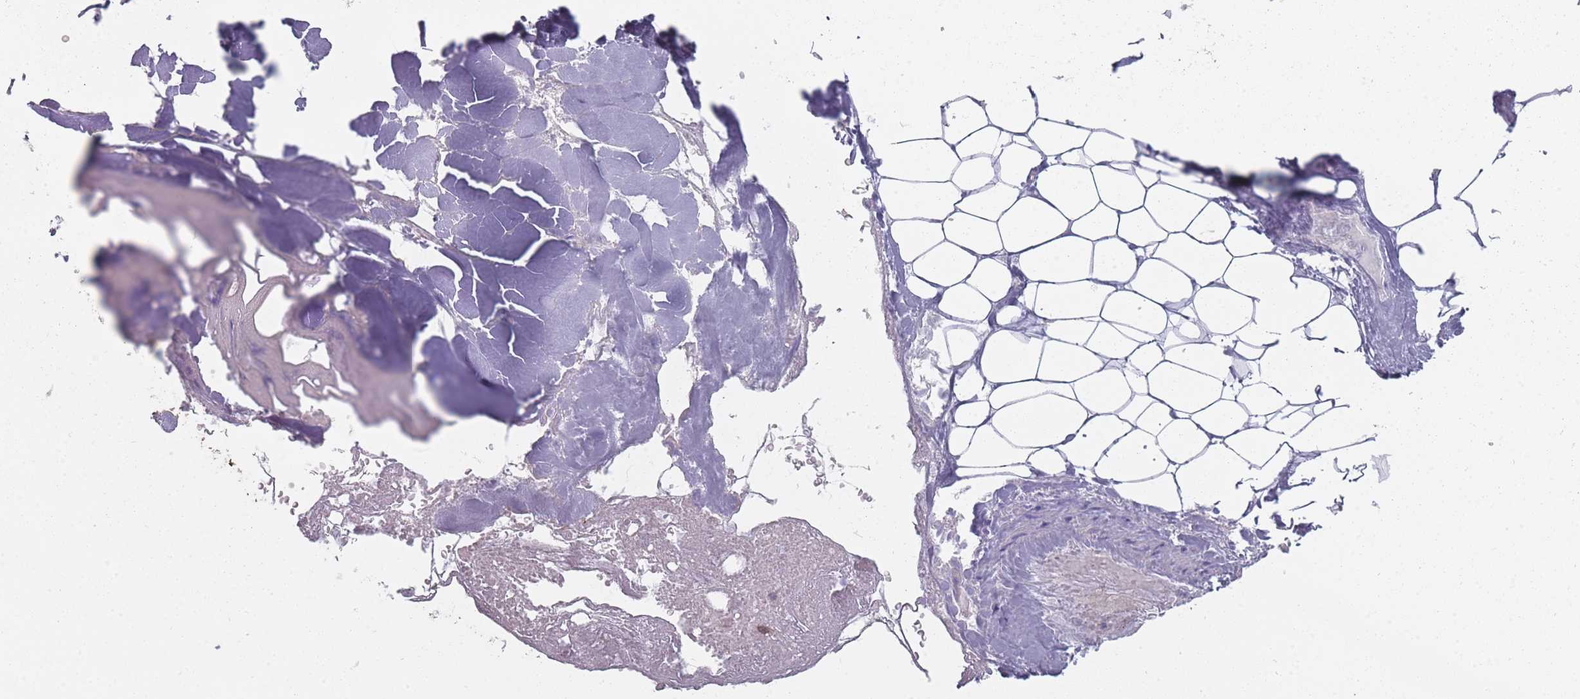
{"staining": {"intensity": "negative", "quantity": "none", "location": "none"}, "tissue": "adipose tissue", "cell_type": "Adipocytes", "image_type": "normal", "snomed": [{"axis": "morphology", "description": "Normal tissue, NOS"}, {"axis": "topography", "description": "Peripheral nerve tissue"}], "caption": "A high-resolution image shows immunohistochemistry (IHC) staining of normal adipose tissue, which shows no significant staining in adipocytes. The staining was performed using DAB (3,3'-diaminobenzidine) to visualize the protein expression in brown, while the nuclei were stained in blue with hematoxylin (Magnification: 20x).", "gene": "PCDH12", "patient": {"sex": "male", "age": 74}}